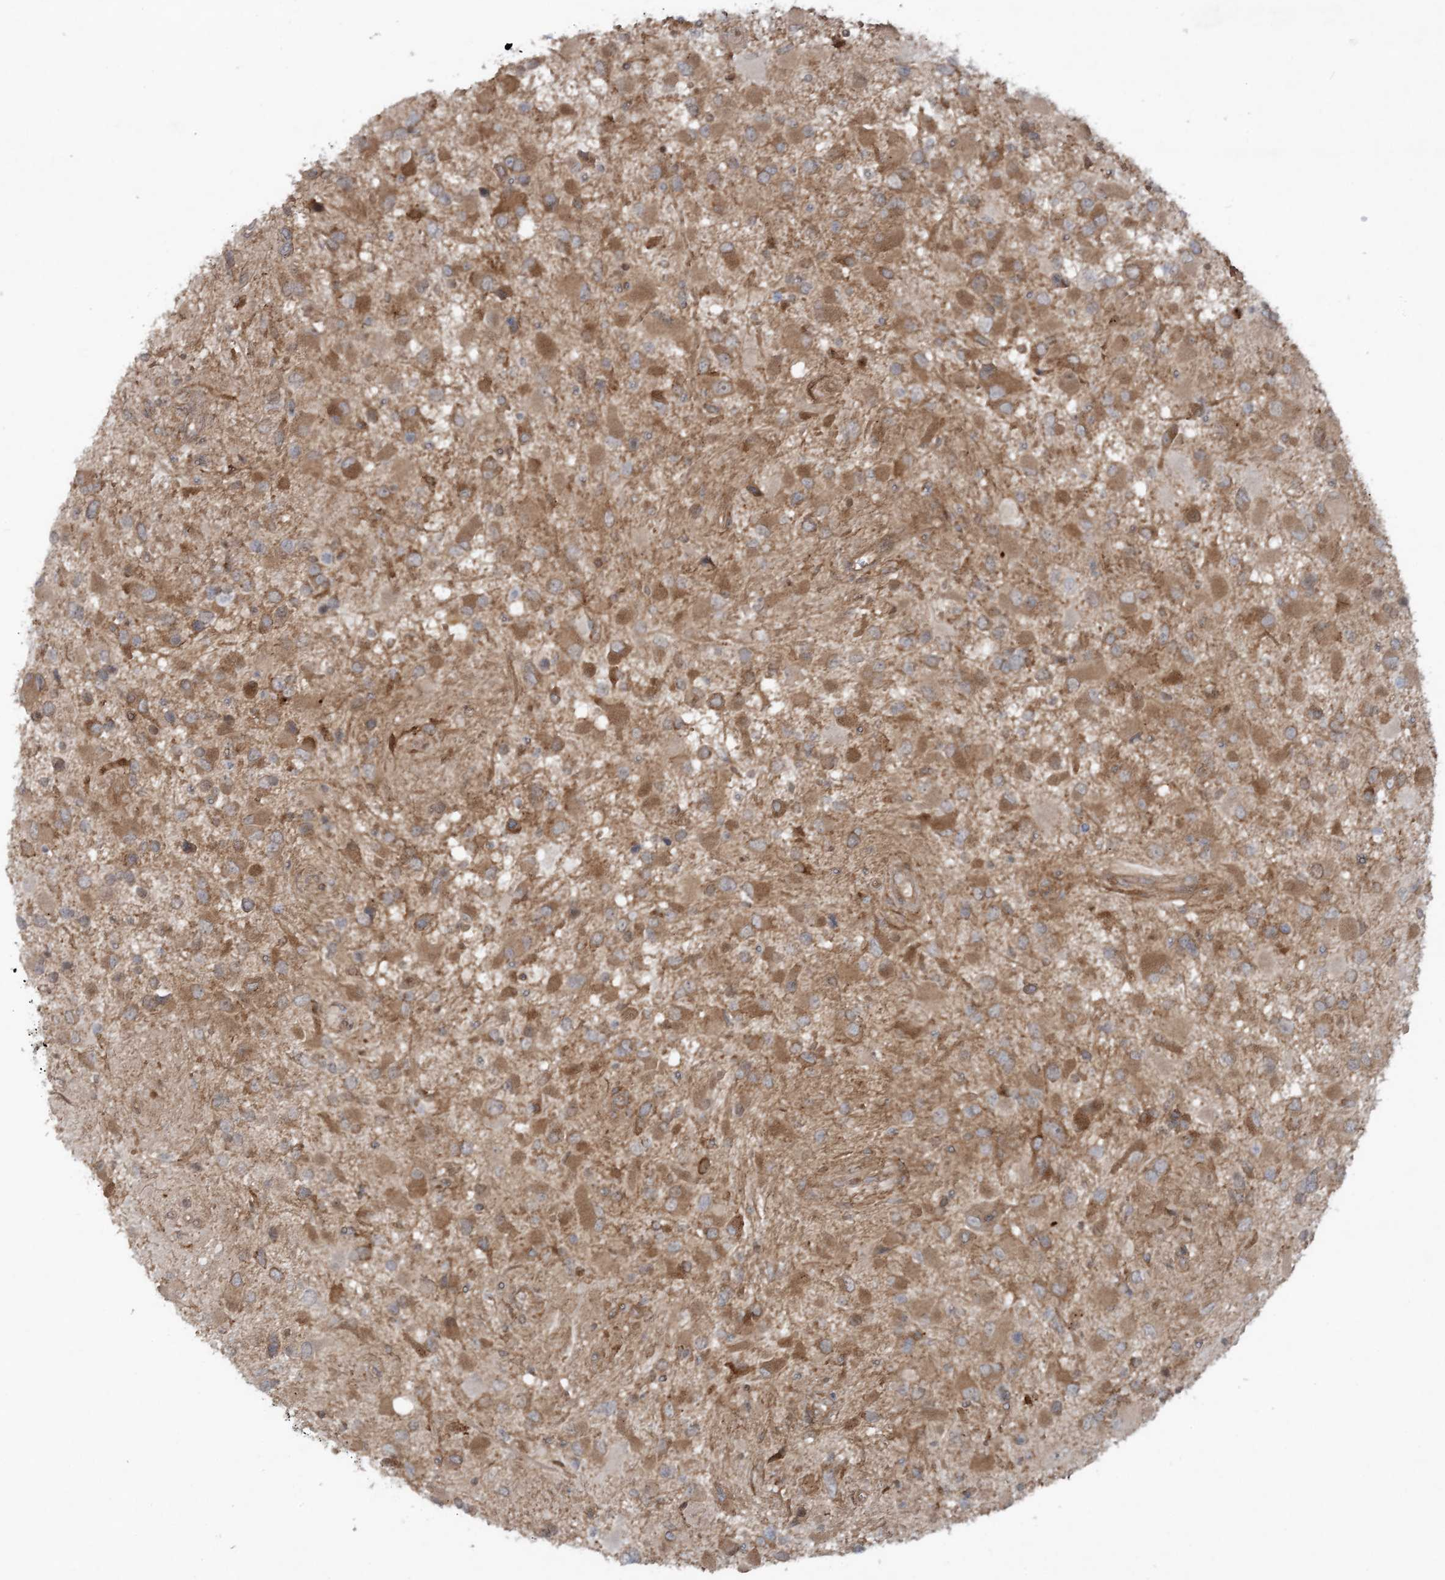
{"staining": {"intensity": "moderate", "quantity": ">75%", "location": "cytoplasmic/membranous"}, "tissue": "glioma", "cell_type": "Tumor cells", "image_type": "cancer", "snomed": [{"axis": "morphology", "description": "Glioma, malignant, High grade"}, {"axis": "topography", "description": "Brain"}], "caption": "Moderate cytoplasmic/membranous staining is present in approximately >75% of tumor cells in malignant high-grade glioma.", "gene": "STAM2", "patient": {"sex": "male", "age": 53}}